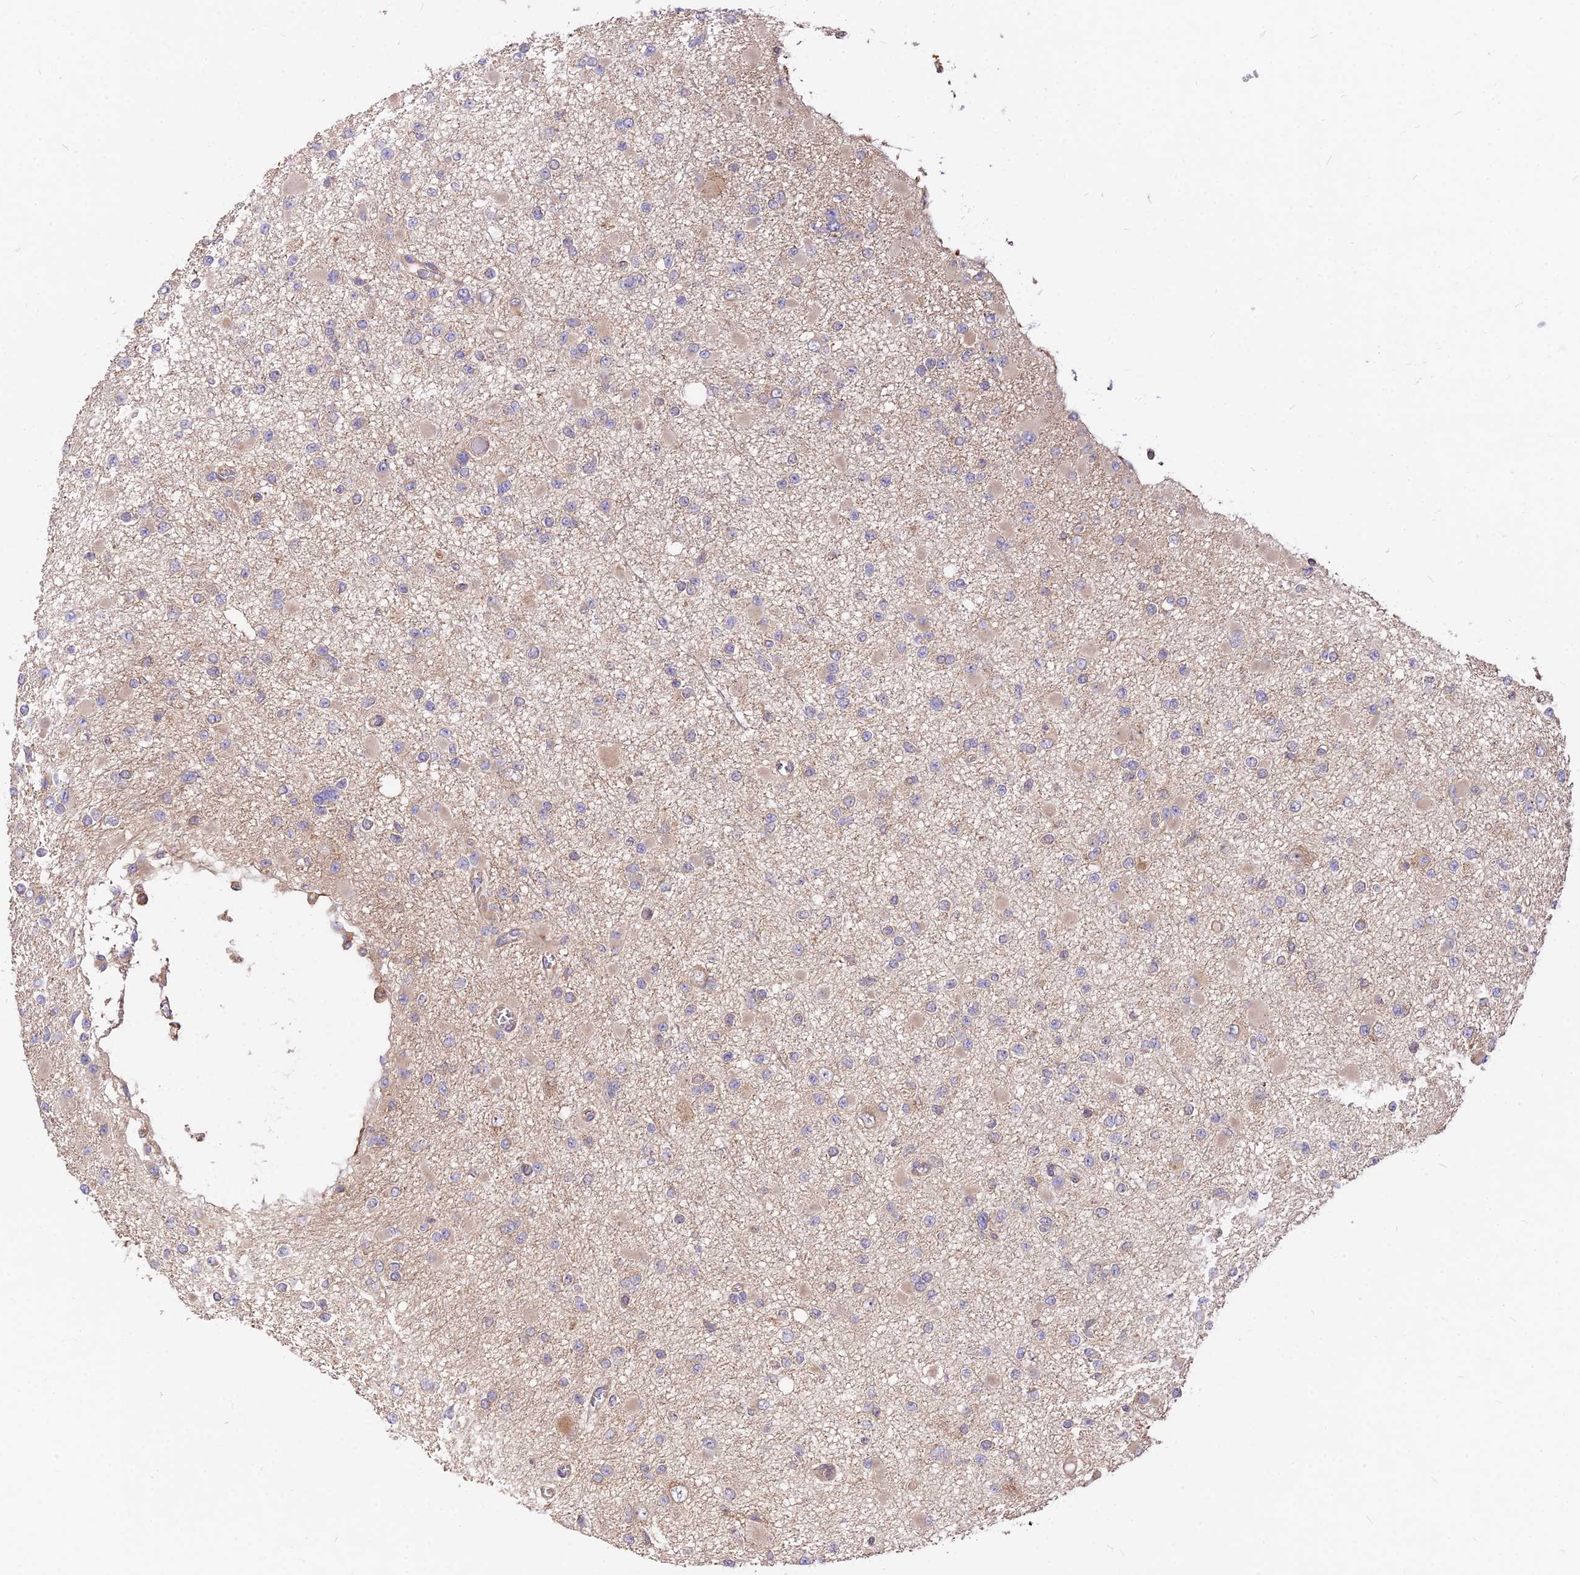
{"staining": {"intensity": "weak", "quantity": "<25%", "location": "cytoplasmic/membranous"}, "tissue": "glioma", "cell_type": "Tumor cells", "image_type": "cancer", "snomed": [{"axis": "morphology", "description": "Glioma, malignant, Low grade"}, {"axis": "topography", "description": "Brain"}], "caption": "Immunohistochemistry micrograph of neoplastic tissue: human glioma stained with DAB reveals no significant protein positivity in tumor cells.", "gene": "ROCK1", "patient": {"sex": "female", "age": 22}}